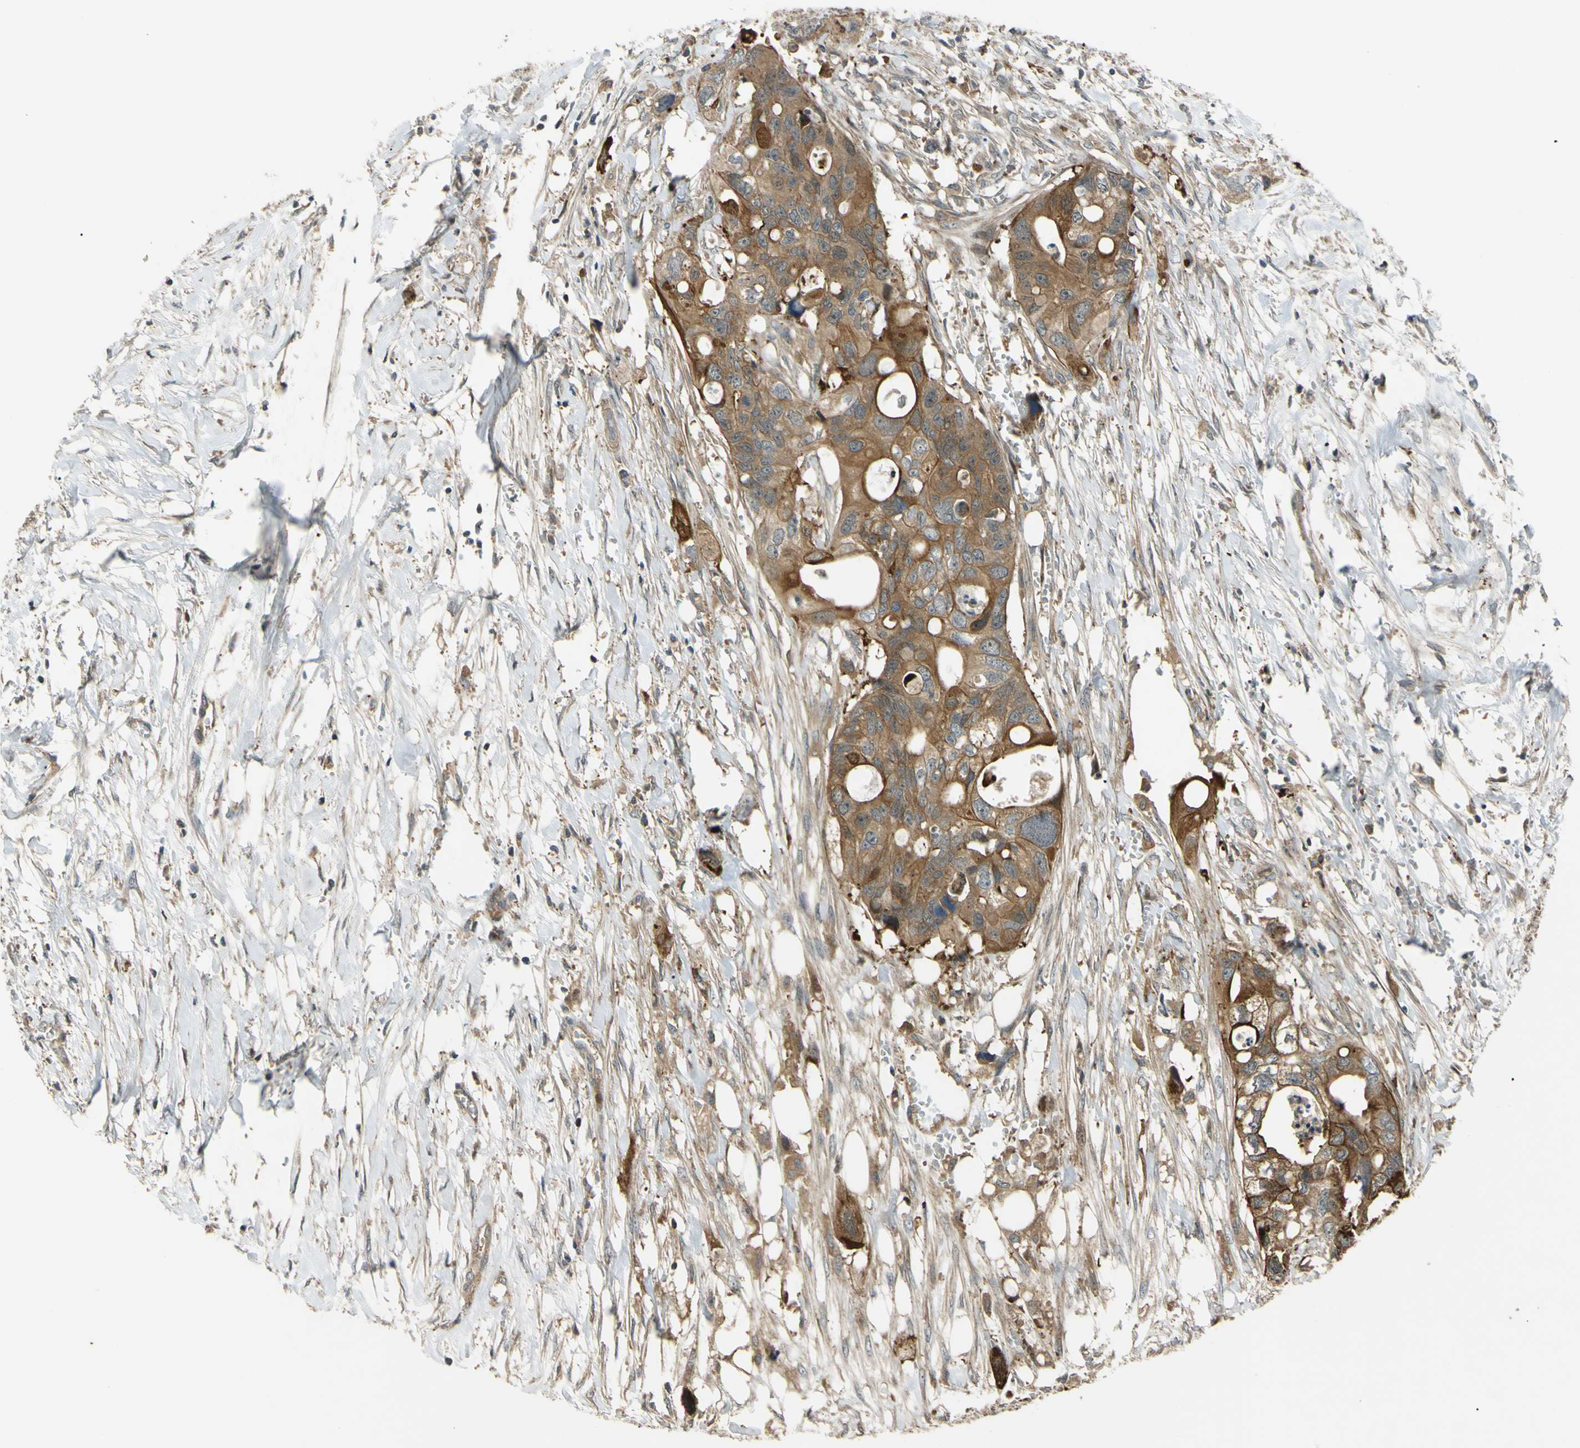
{"staining": {"intensity": "moderate", "quantity": ">75%", "location": "cytoplasmic/membranous"}, "tissue": "colorectal cancer", "cell_type": "Tumor cells", "image_type": "cancer", "snomed": [{"axis": "morphology", "description": "Adenocarcinoma, NOS"}, {"axis": "topography", "description": "Colon"}], "caption": "IHC photomicrograph of neoplastic tissue: human colorectal cancer stained using IHC shows medium levels of moderate protein expression localized specifically in the cytoplasmic/membranous of tumor cells, appearing as a cytoplasmic/membranous brown color.", "gene": "FLII", "patient": {"sex": "female", "age": 57}}